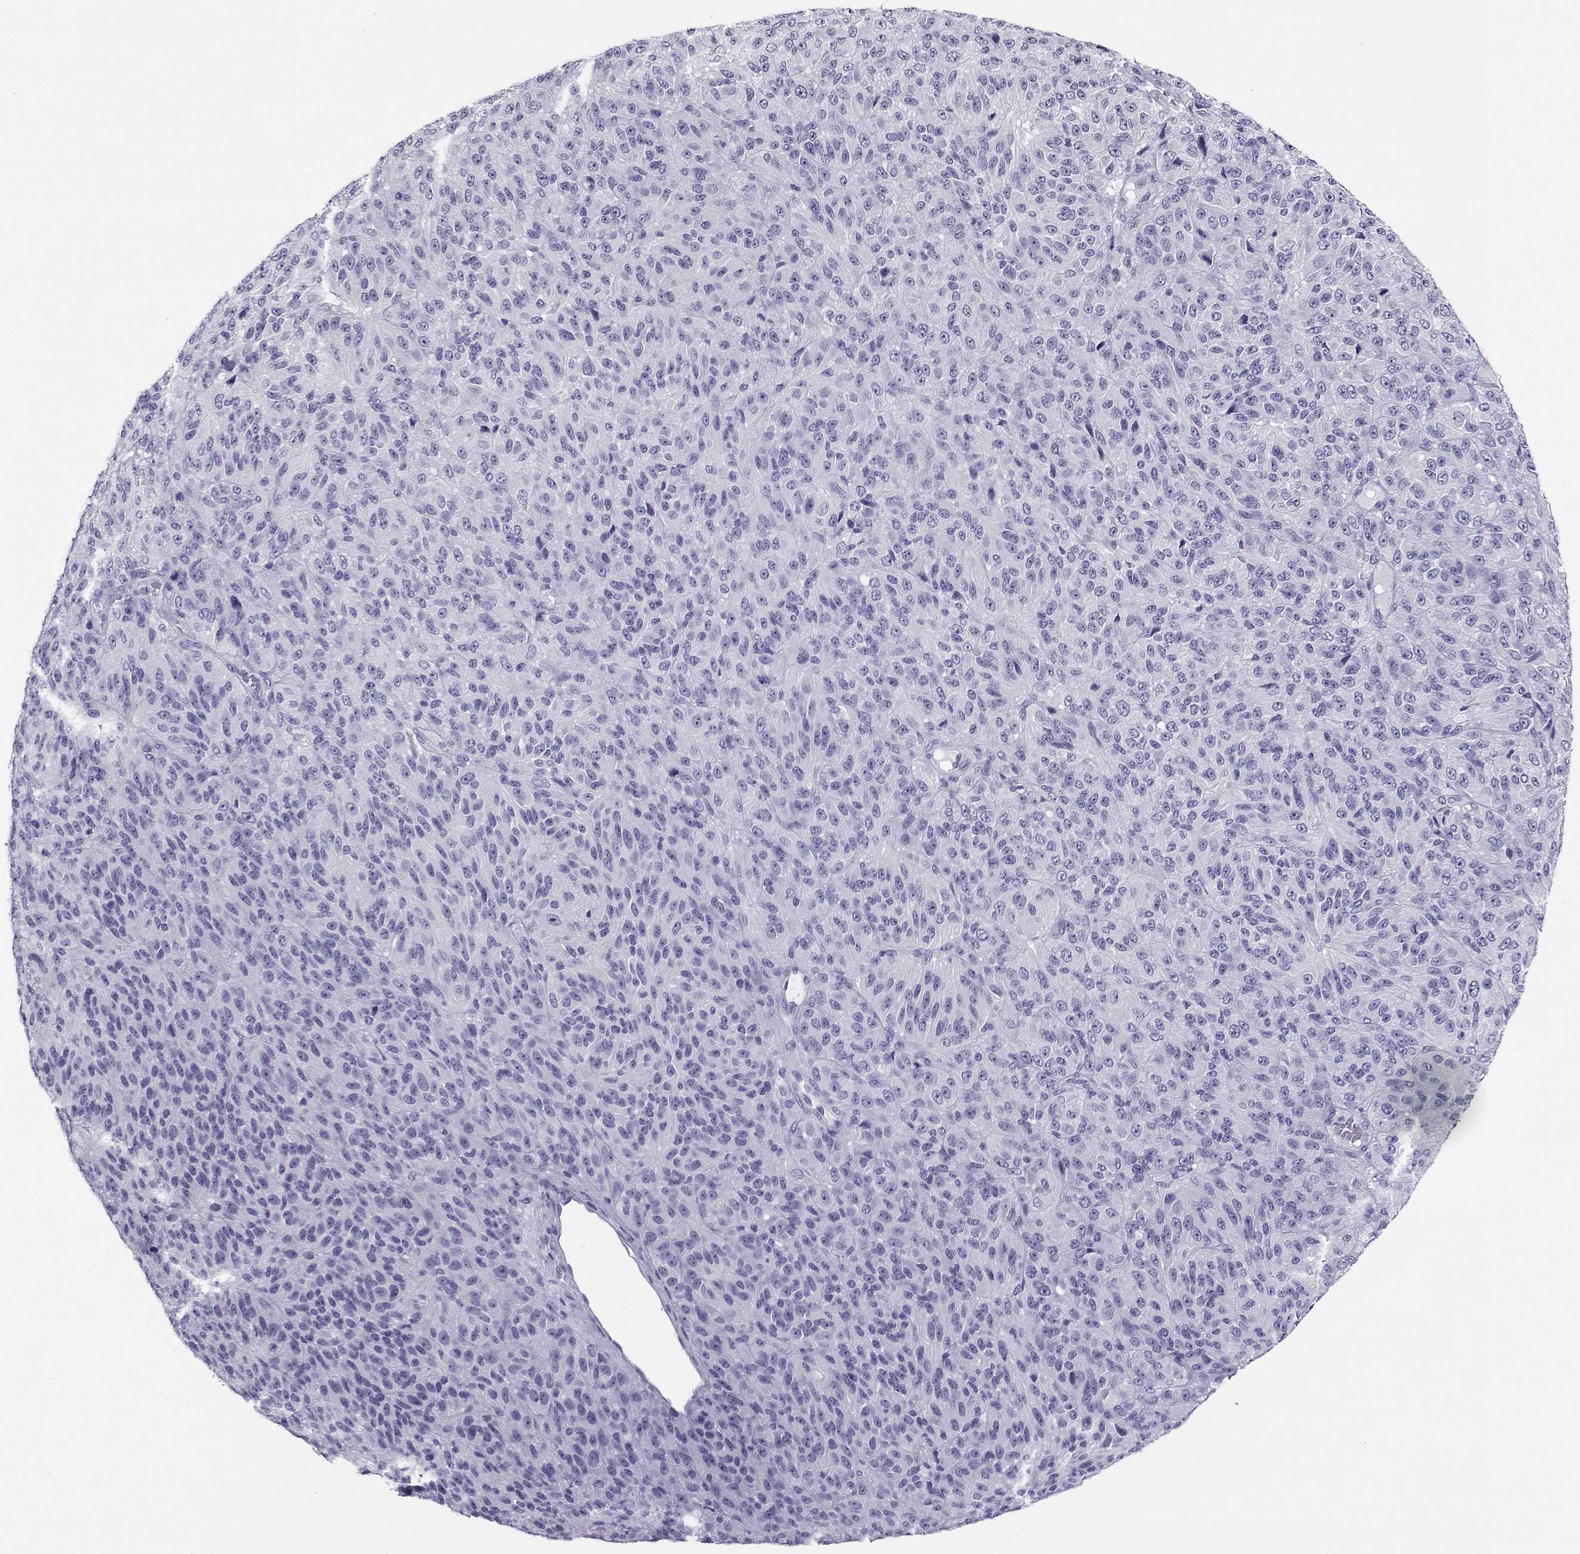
{"staining": {"intensity": "negative", "quantity": "none", "location": "none"}, "tissue": "melanoma", "cell_type": "Tumor cells", "image_type": "cancer", "snomed": [{"axis": "morphology", "description": "Malignant melanoma, Metastatic site"}, {"axis": "topography", "description": "Brain"}], "caption": "Immunohistochemistry (IHC) of melanoma displays no expression in tumor cells.", "gene": "RHOXF2", "patient": {"sex": "female", "age": 56}}